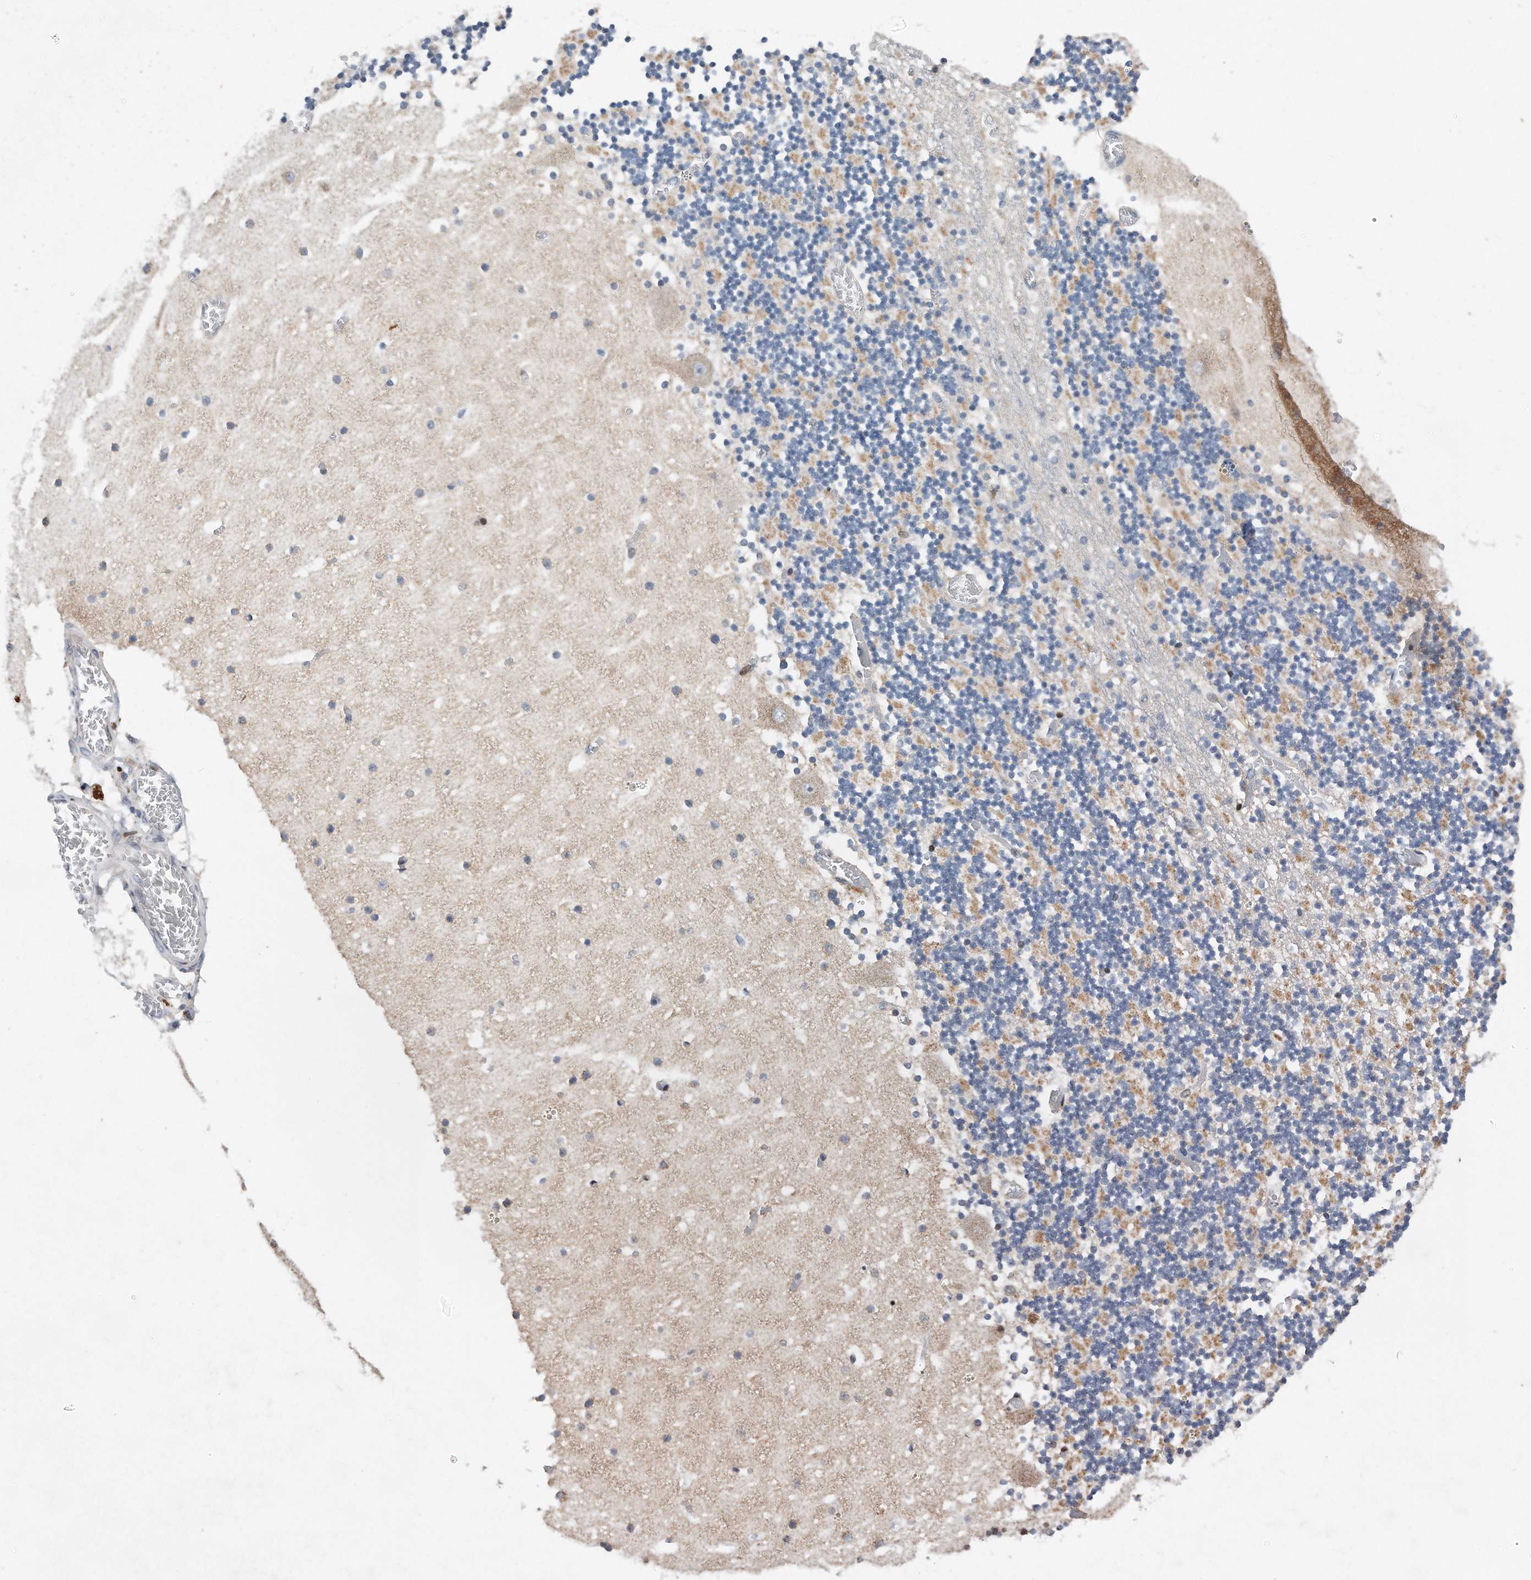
{"staining": {"intensity": "moderate", "quantity": "25%-75%", "location": "cytoplasmic/membranous"}, "tissue": "cerebellum", "cell_type": "Cells in granular layer", "image_type": "normal", "snomed": [{"axis": "morphology", "description": "Normal tissue, NOS"}, {"axis": "topography", "description": "Cerebellum"}], "caption": "Benign cerebellum demonstrates moderate cytoplasmic/membranous positivity in approximately 25%-75% of cells in granular layer, visualized by immunohistochemistry. (brown staining indicates protein expression, while blue staining denotes nuclei).", "gene": "CDH12", "patient": {"sex": "female", "age": 28}}